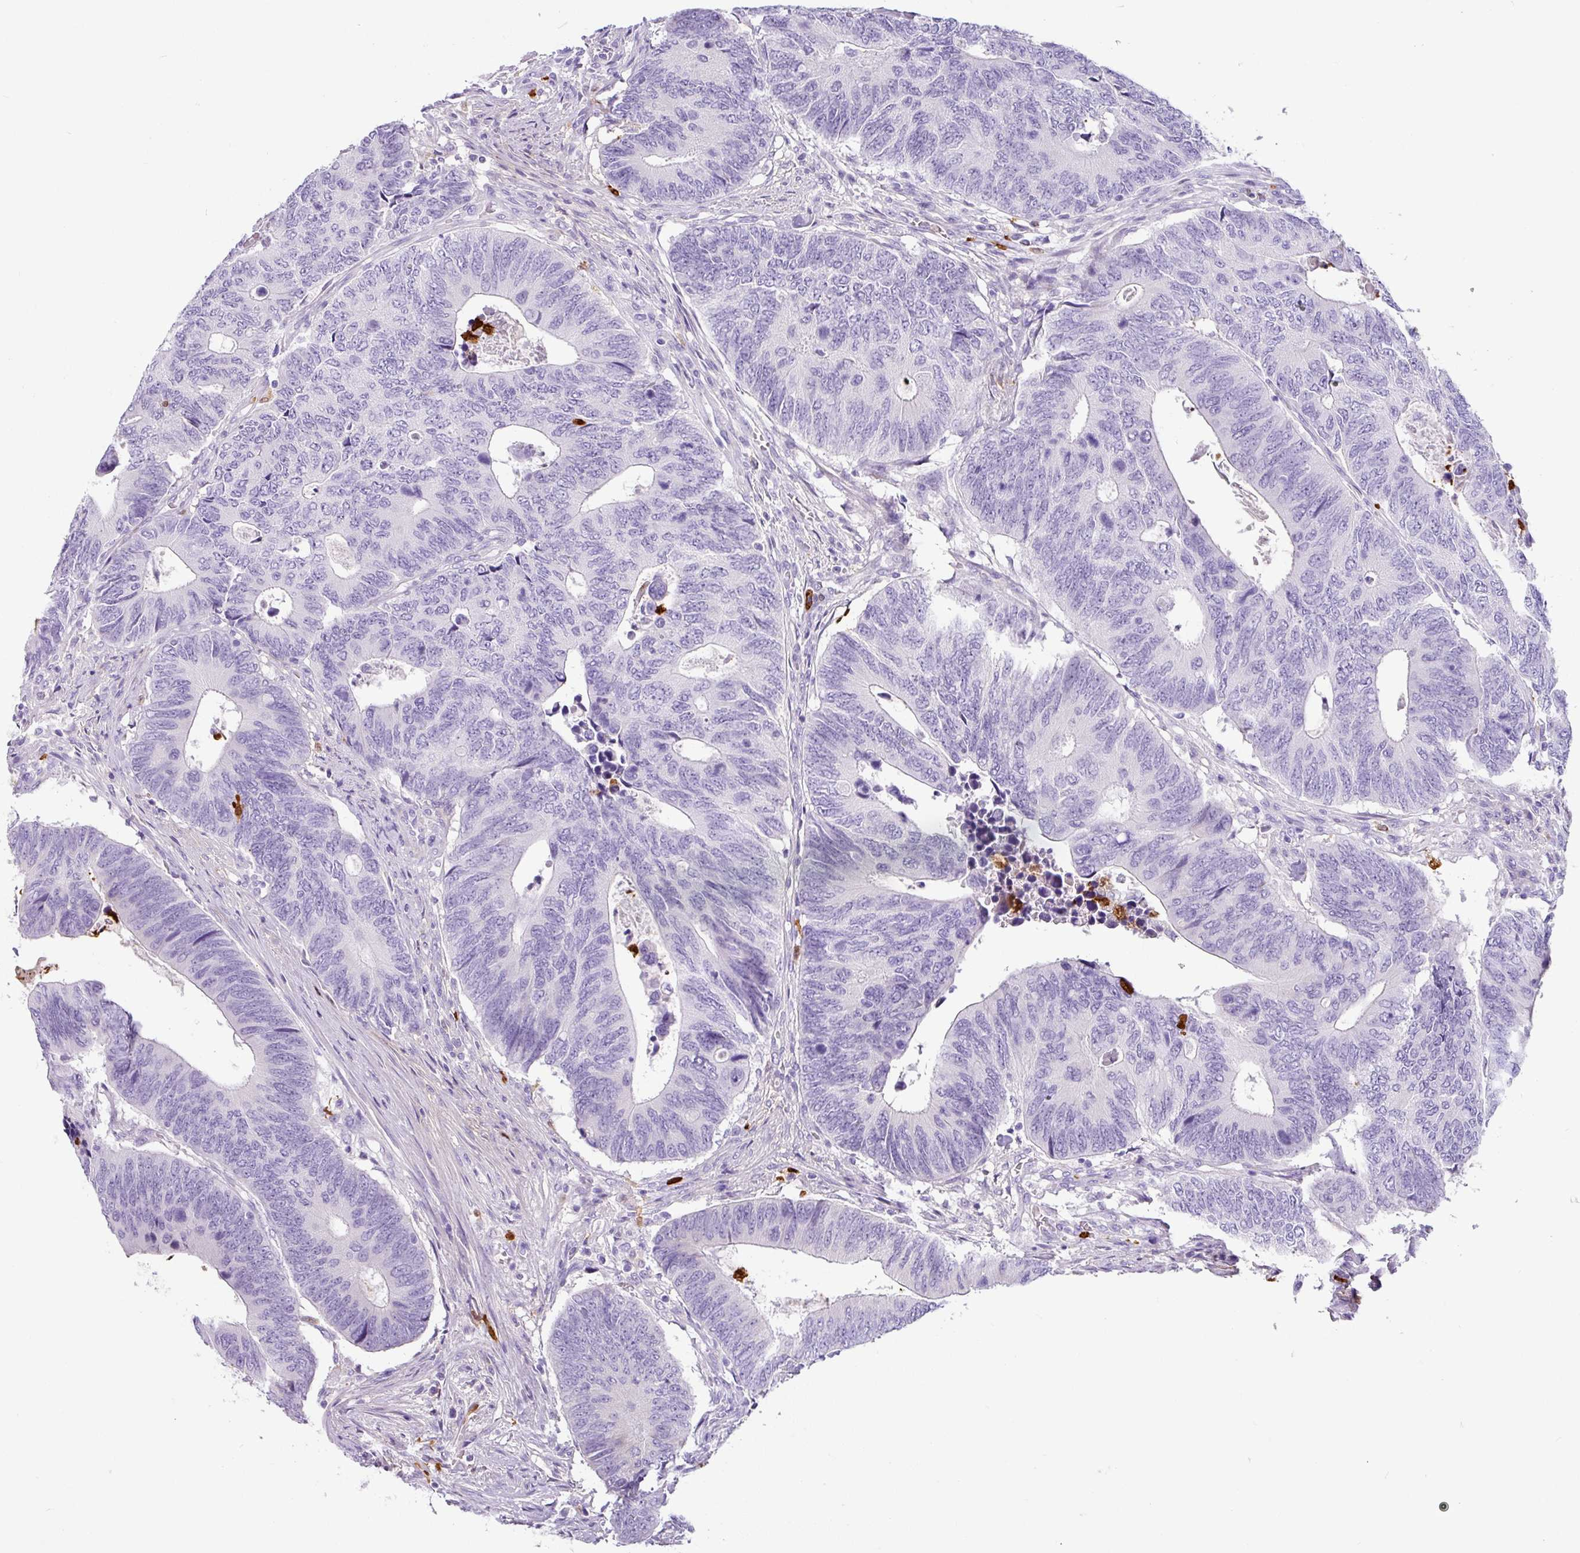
{"staining": {"intensity": "negative", "quantity": "none", "location": "none"}, "tissue": "colorectal cancer", "cell_type": "Tumor cells", "image_type": "cancer", "snomed": [{"axis": "morphology", "description": "Adenocarcinoma, NOS"}, {"axis": "topography", "description": "Colon"}], "caption": "DAB (3,3'-diaminobenzidine) immunohistochemical staining of human colorectal adenocarcinoma displays no significant expression in tumor cells.", "gene": "SH2D3C", "patient": {"sex": "male", "age": 87}}